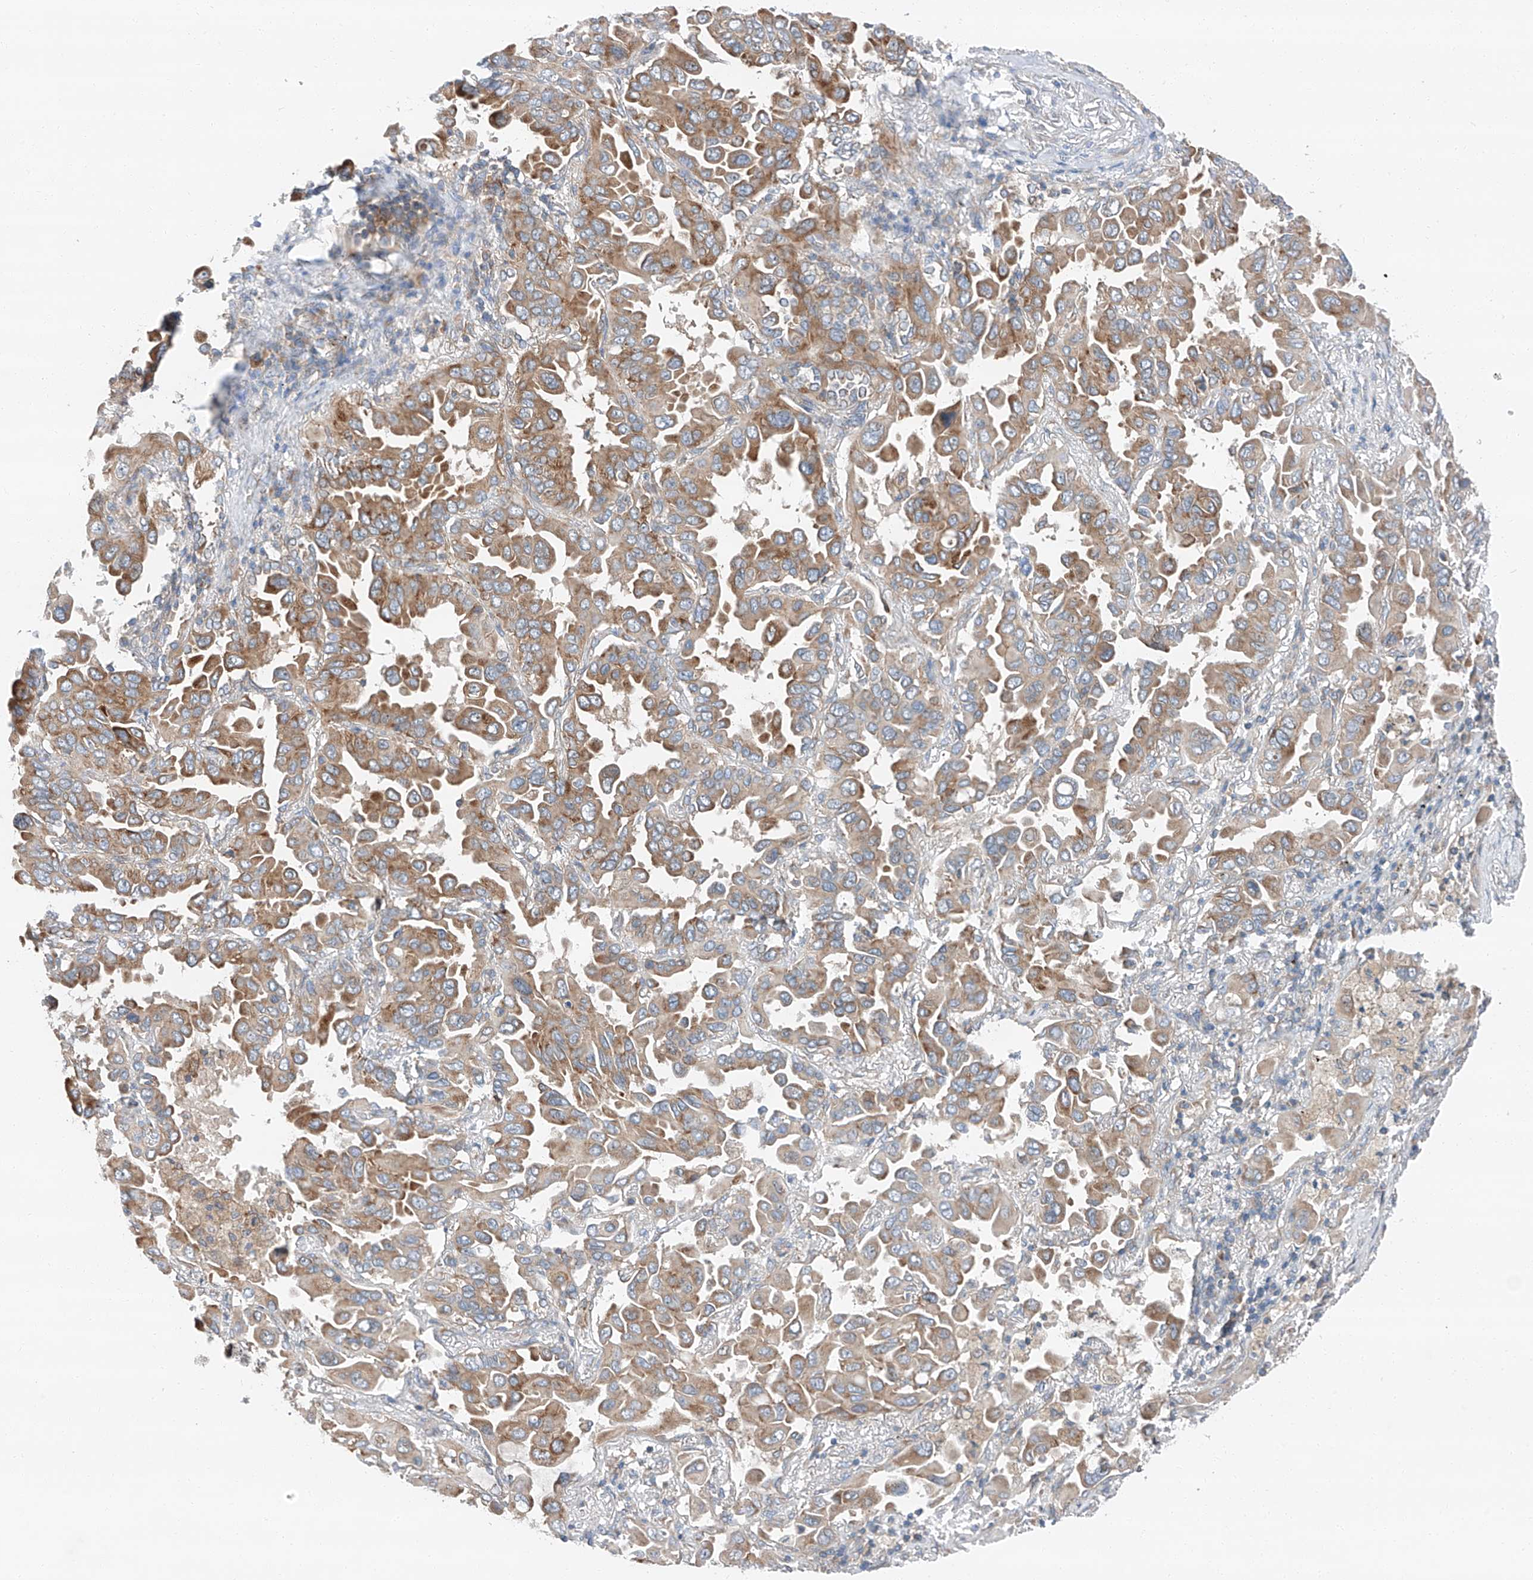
{"staining": {"intensity": "strong", "quantity": "25%-75%", "location": "cytoplasmic/membranous"}, "tissue": "lung cancer", "cell_type": "Tumor cells", "image_type": "cancer", "snomed": [{"axis": "morphology", "description": "Adenocarcinoma, NOS"}, {"axis": "topography", "description": "Lung"}], "caption": "IHC of human lung cancer (adenocarcinoma) displays high levels of strong cytoplasmic/membranous positivity in approximately 25%-75% of tumor cells.", "gene": "ZC3H15", "patient": {"sex": "male", "age": 64}}